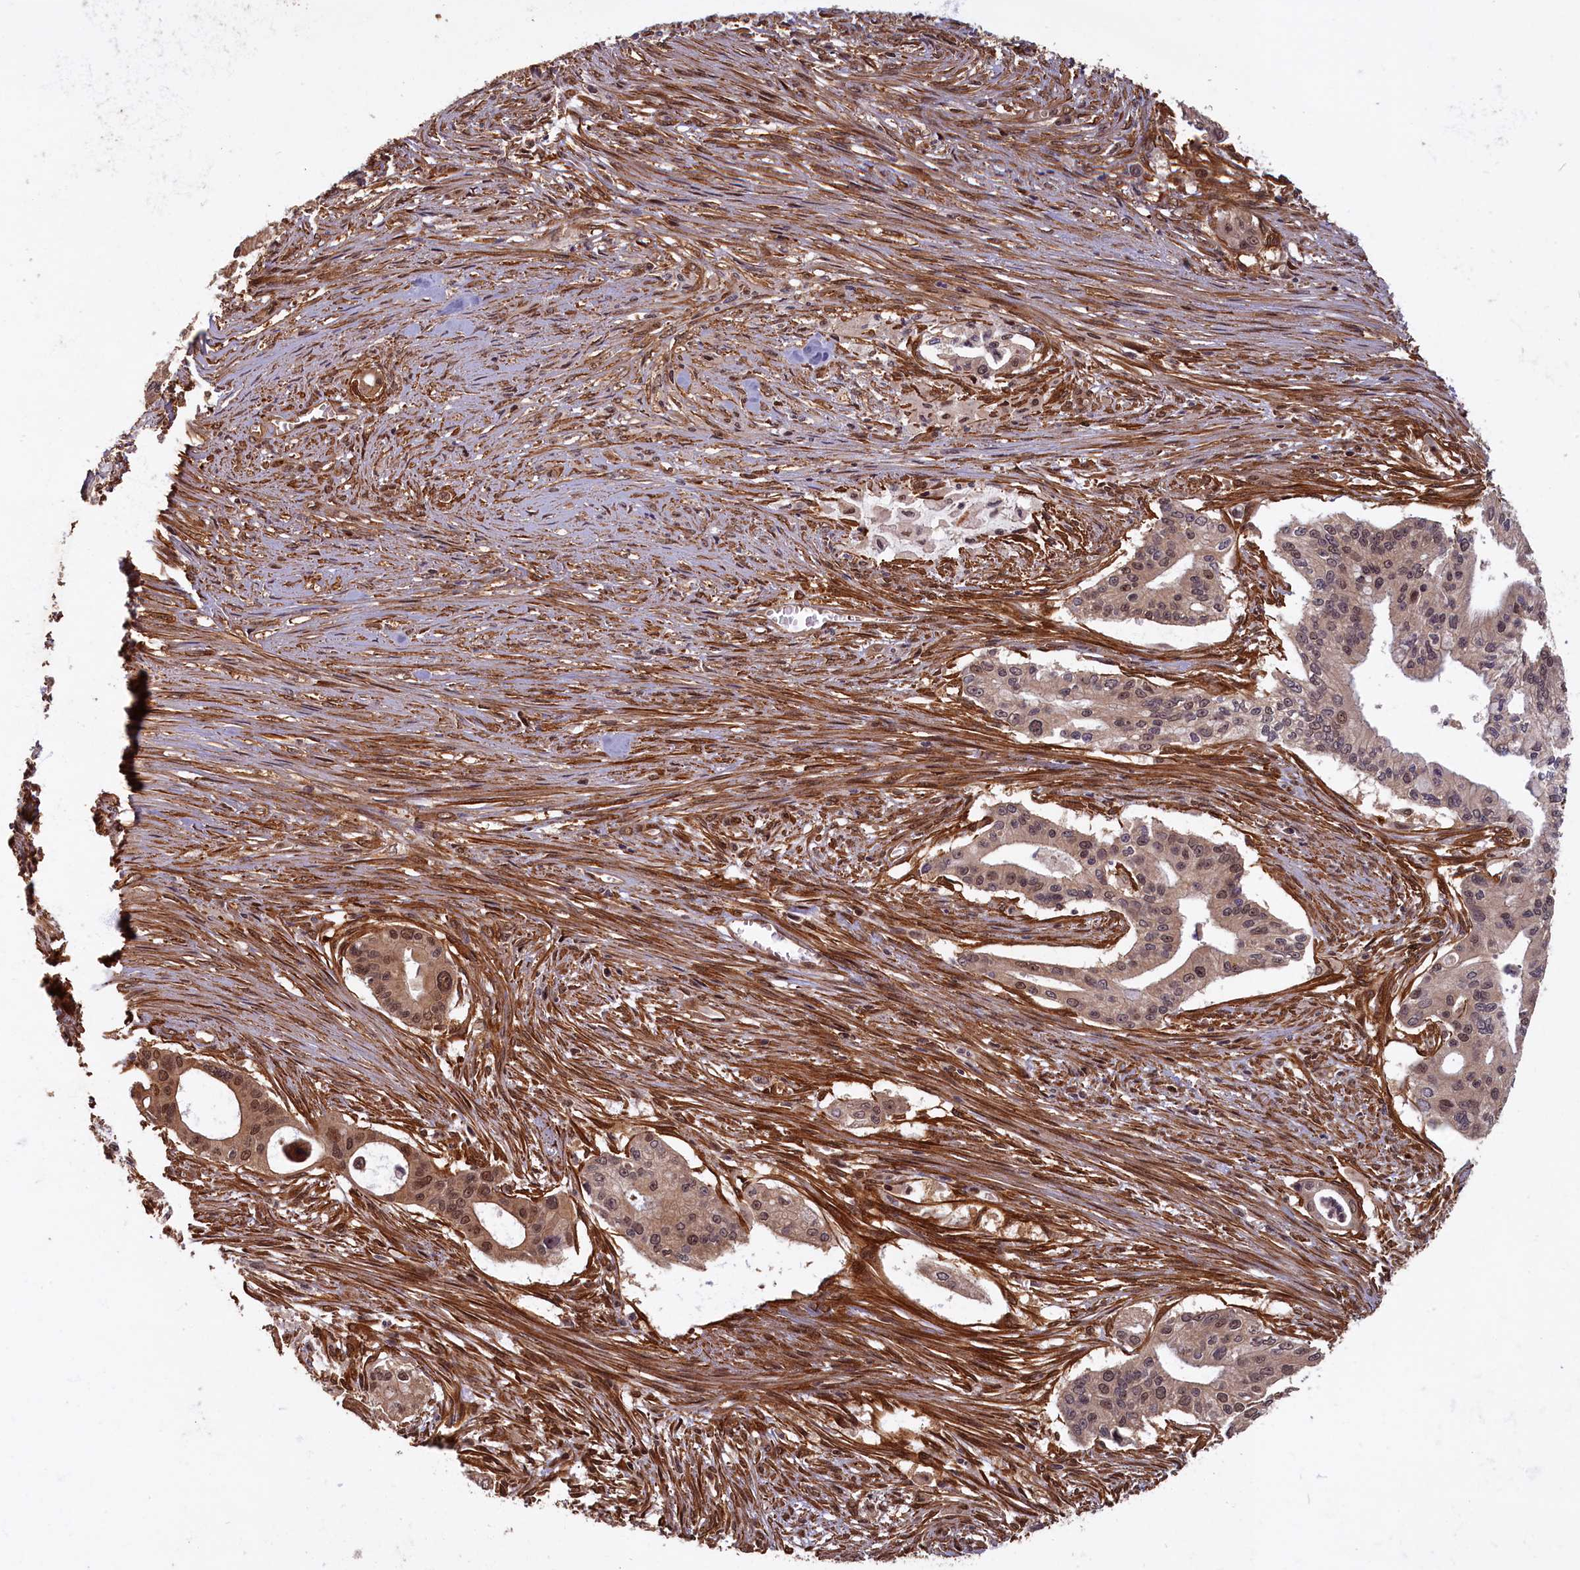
{"staining": {"intensity": "moderate", "quantity": ">75%", "location": "cytoplasmic/membranous,nuclear"}, "tissue": "pancreatic cancer", "cell_type": "Tumor cells", "image_type": "cancer", "snomed": [{"axis": "morphology", "description": "Adenocarcinoma, NOS"}, {"axis": "topography", "description": "Pancreas"}], "caption": "Protein staining exhibits moderate cytoplasmic/membranous and nuclear expression in approximately >75% of tumor cells in pancreatic adenocarcinoma.", "gene": "HIF3A", "patient": {"sex": "male", "age": 46}}